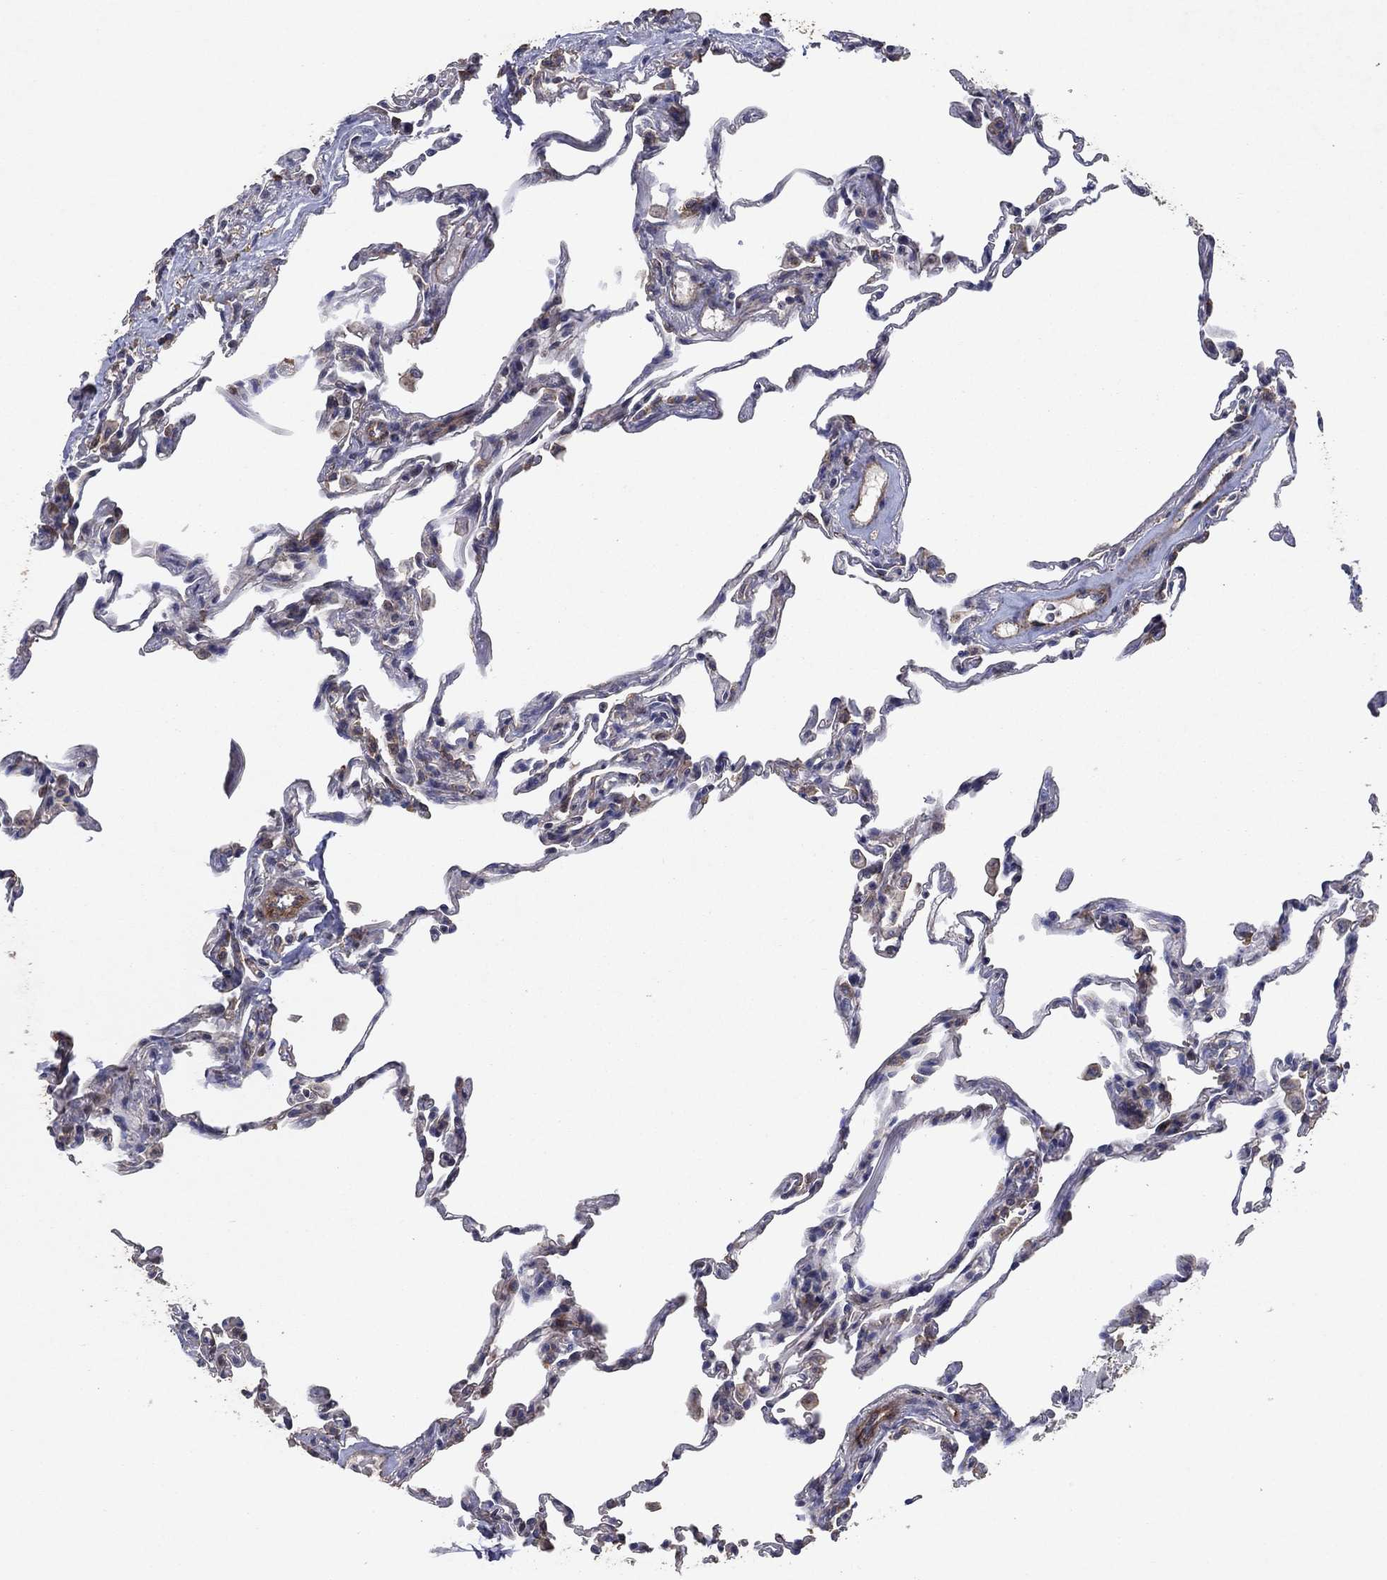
{"staining": {"intensity": "weak", "quantity": "25%-75%", "location": "cytoplasmic/membranous"}, "tissue": "lung", "cell_type": "Alveolar cells", "image_type": "normal", "snomed": [{"axis": "morphology", "description": "Normal tissue, NOS"}, {"axis": "topography", "description": "Lung"}], "caption": "Lung stained with immunohistochemistry demonstrates weak cytoplasmic/membranous positivity in about 25%-75% of alveolar cells. (IHC, brightfield microscopy, high magnification).", "gene": "FRG1", "patient": {"sex": "female", "age": 57}}